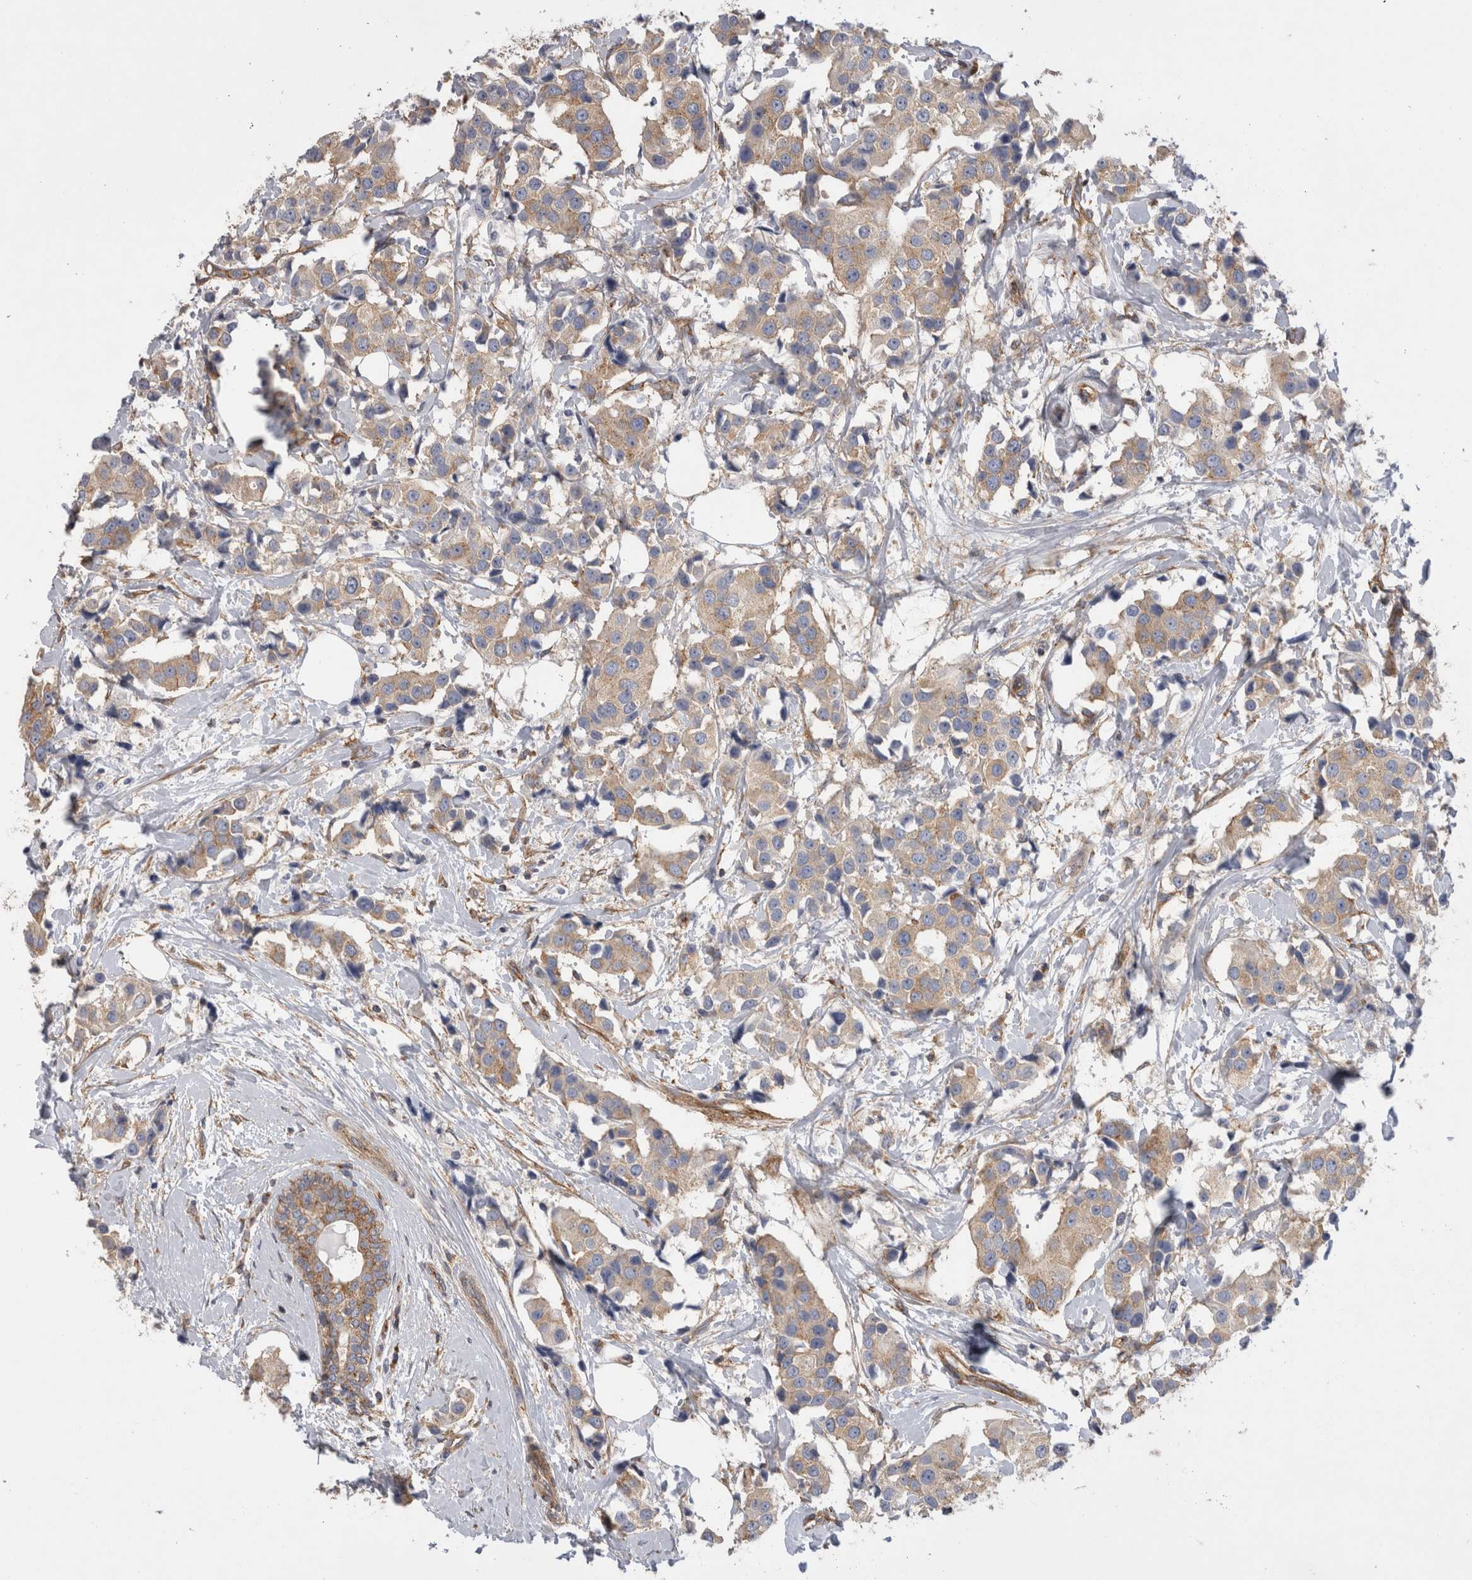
{"staining": {"intensity": "moderate", "quantity": ">75%", "location": "cytoplasmic/membranous"}, "tissue": "breast cancer", "cell_type": "Tumor cells", "image_type": "cancer", "snomed": [{"axis": "morphology", "description": "Normal tissue, NOS"}, {"axis": "morphology", "description": "Duct carcinoma"}, {"axis": "topography", "description": "Breast"}], "caption": "This image exhibits infiltrating ductal carcinoma (breast) stained with IHC to label a protein in brown. The cytoplasmic/membranous of tumor cells show moderate positivity for the protein. Nuclei are counter-stained blue.", "gene": "ATXN3", "patient": {"sex": "female", "age": 39}}